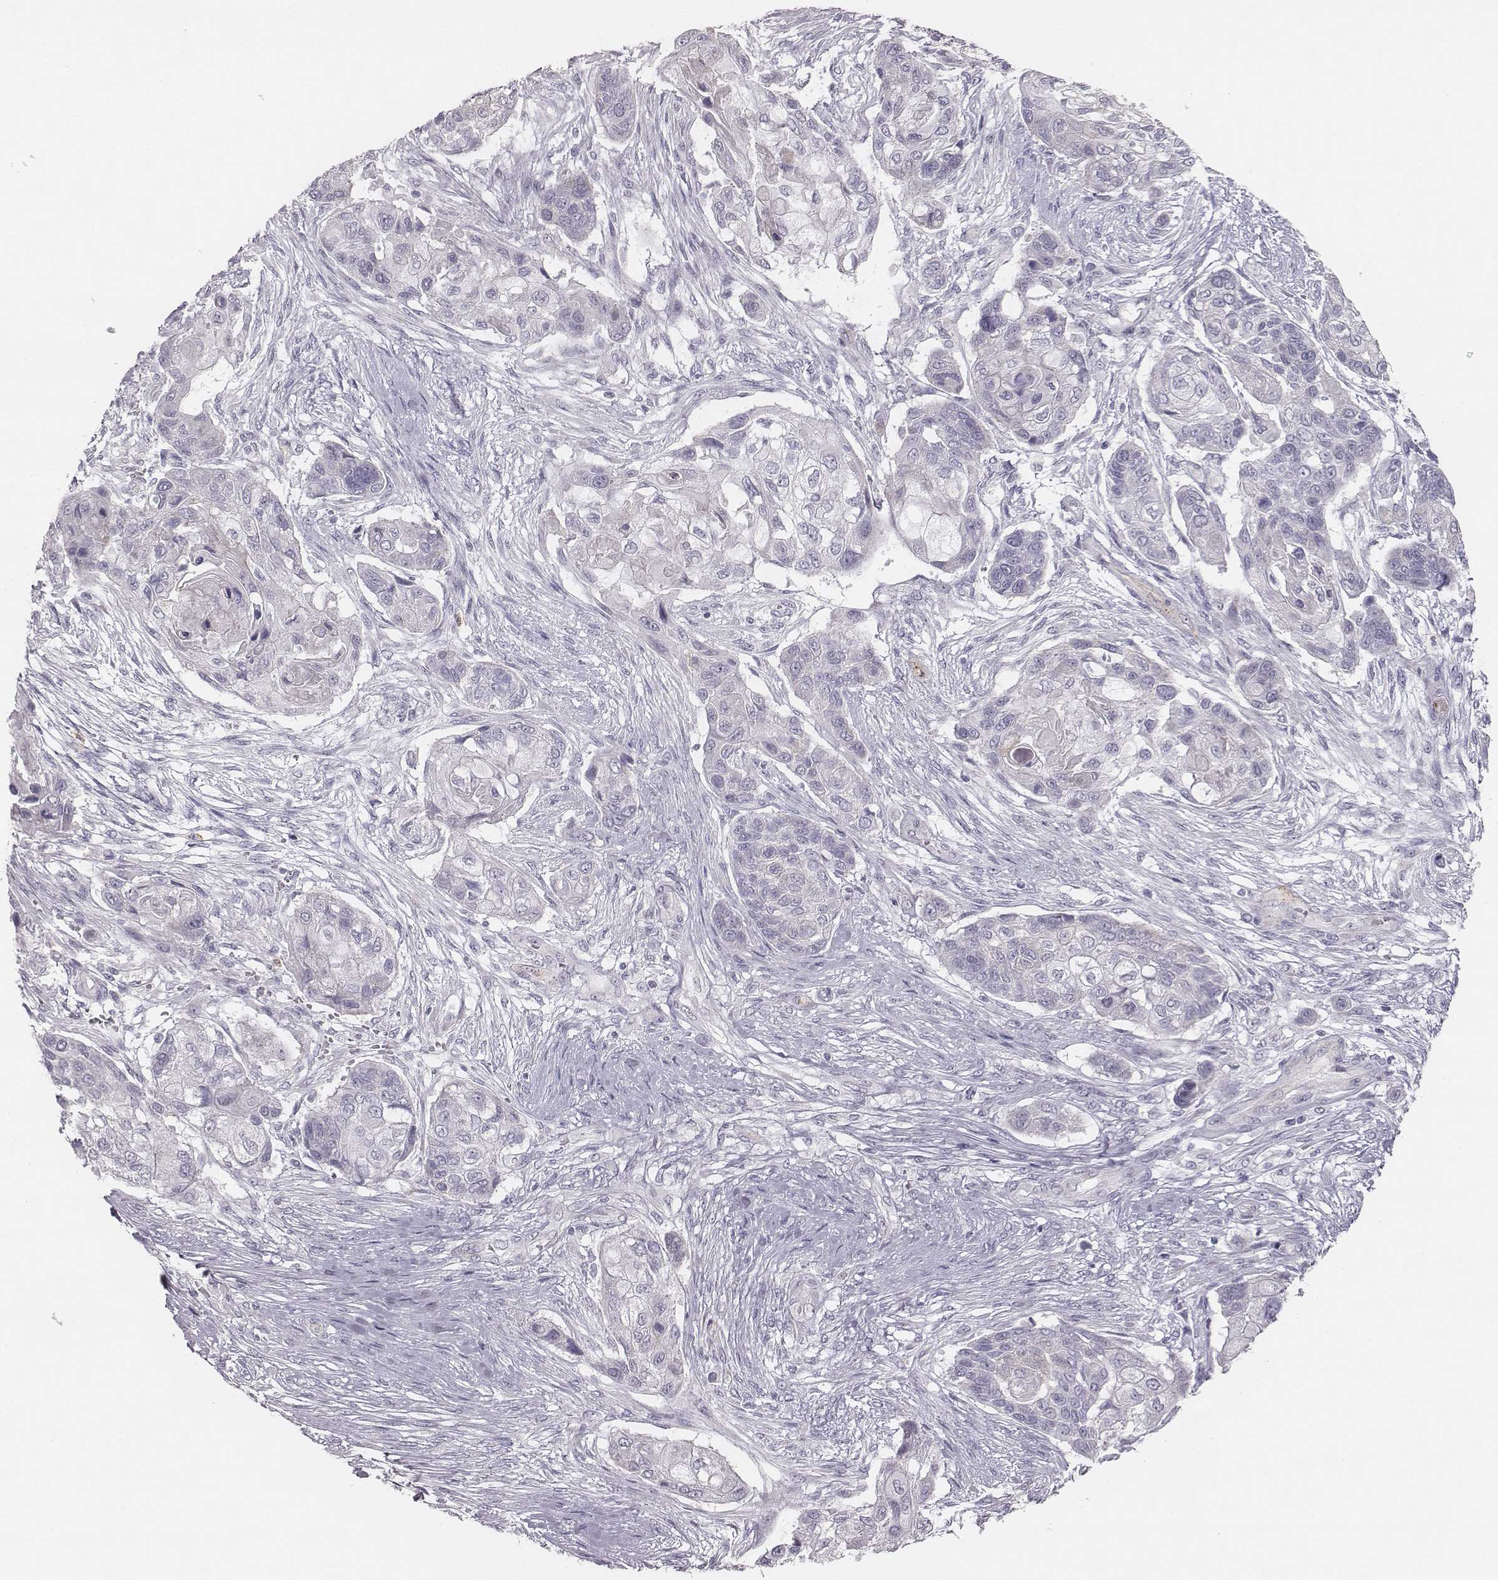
{"staining": {"intensity": "negative", "quantity": "none", "location": "none"}, "tissue": "lung cancer", "cell_type": "Tumor cells", "image_type": "cancer", "snomed": [{"axis": "morphology", "description": "Squamous cell carcinoma, NOS"}, {"axis": "topography", "description": "Lung"}], "caption": "Tumor cells show no significant staining in lung cancer (squamous cell carcinoma). (DAB (3,3'-diaminobenzidine) immunohistochemistry, high magnification).", "gene": "KCNJ12", "patient": {"sex": "male", "age": 69}}